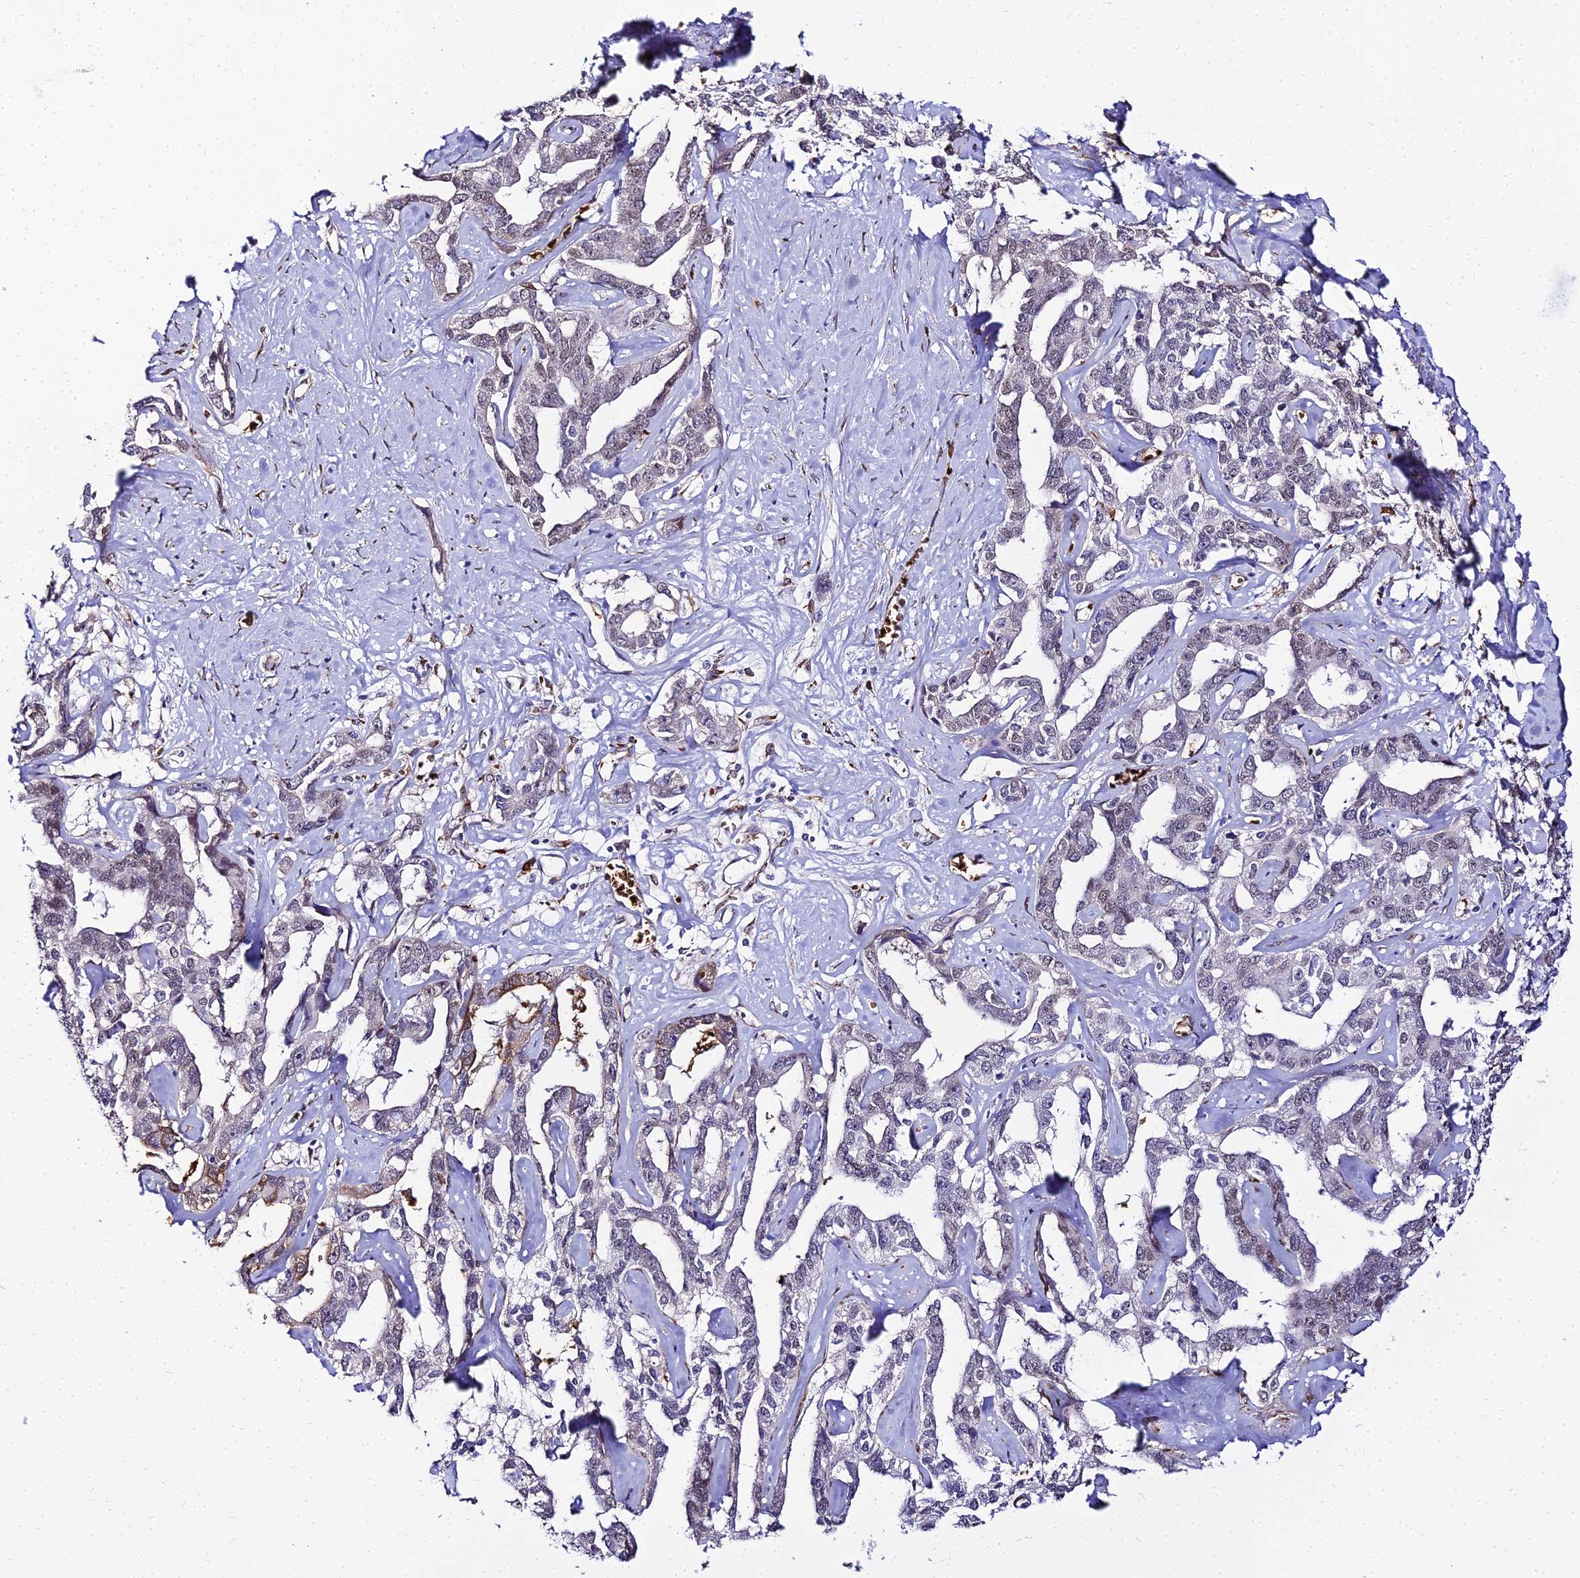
{"staining": {"intensity": "moderate", "quantity": "<25%", "location": "cytoplasmic/membranous"}, "tissue": "liver cancer", "cell_type": "Tumor cells", "image_type": "cancer", "snomed": [{"axis": "morphology", "description": "Cholangiocarcinoma"}, {"axis": "topography", "description": "Liver"}], "caption": "Tumor cells reveal low levels of moderate cytoplasmic/membranous staining in approximately <25% of cells in human liver cholangiocarcinoma. The staining was performed using DAB to visualize the protein expression in brown, while the nuclei were stained in blue with hematoxylin (Magnification: 20x).", "gene": "BCL9", "patient": {"sex": "male", "age": 59}}